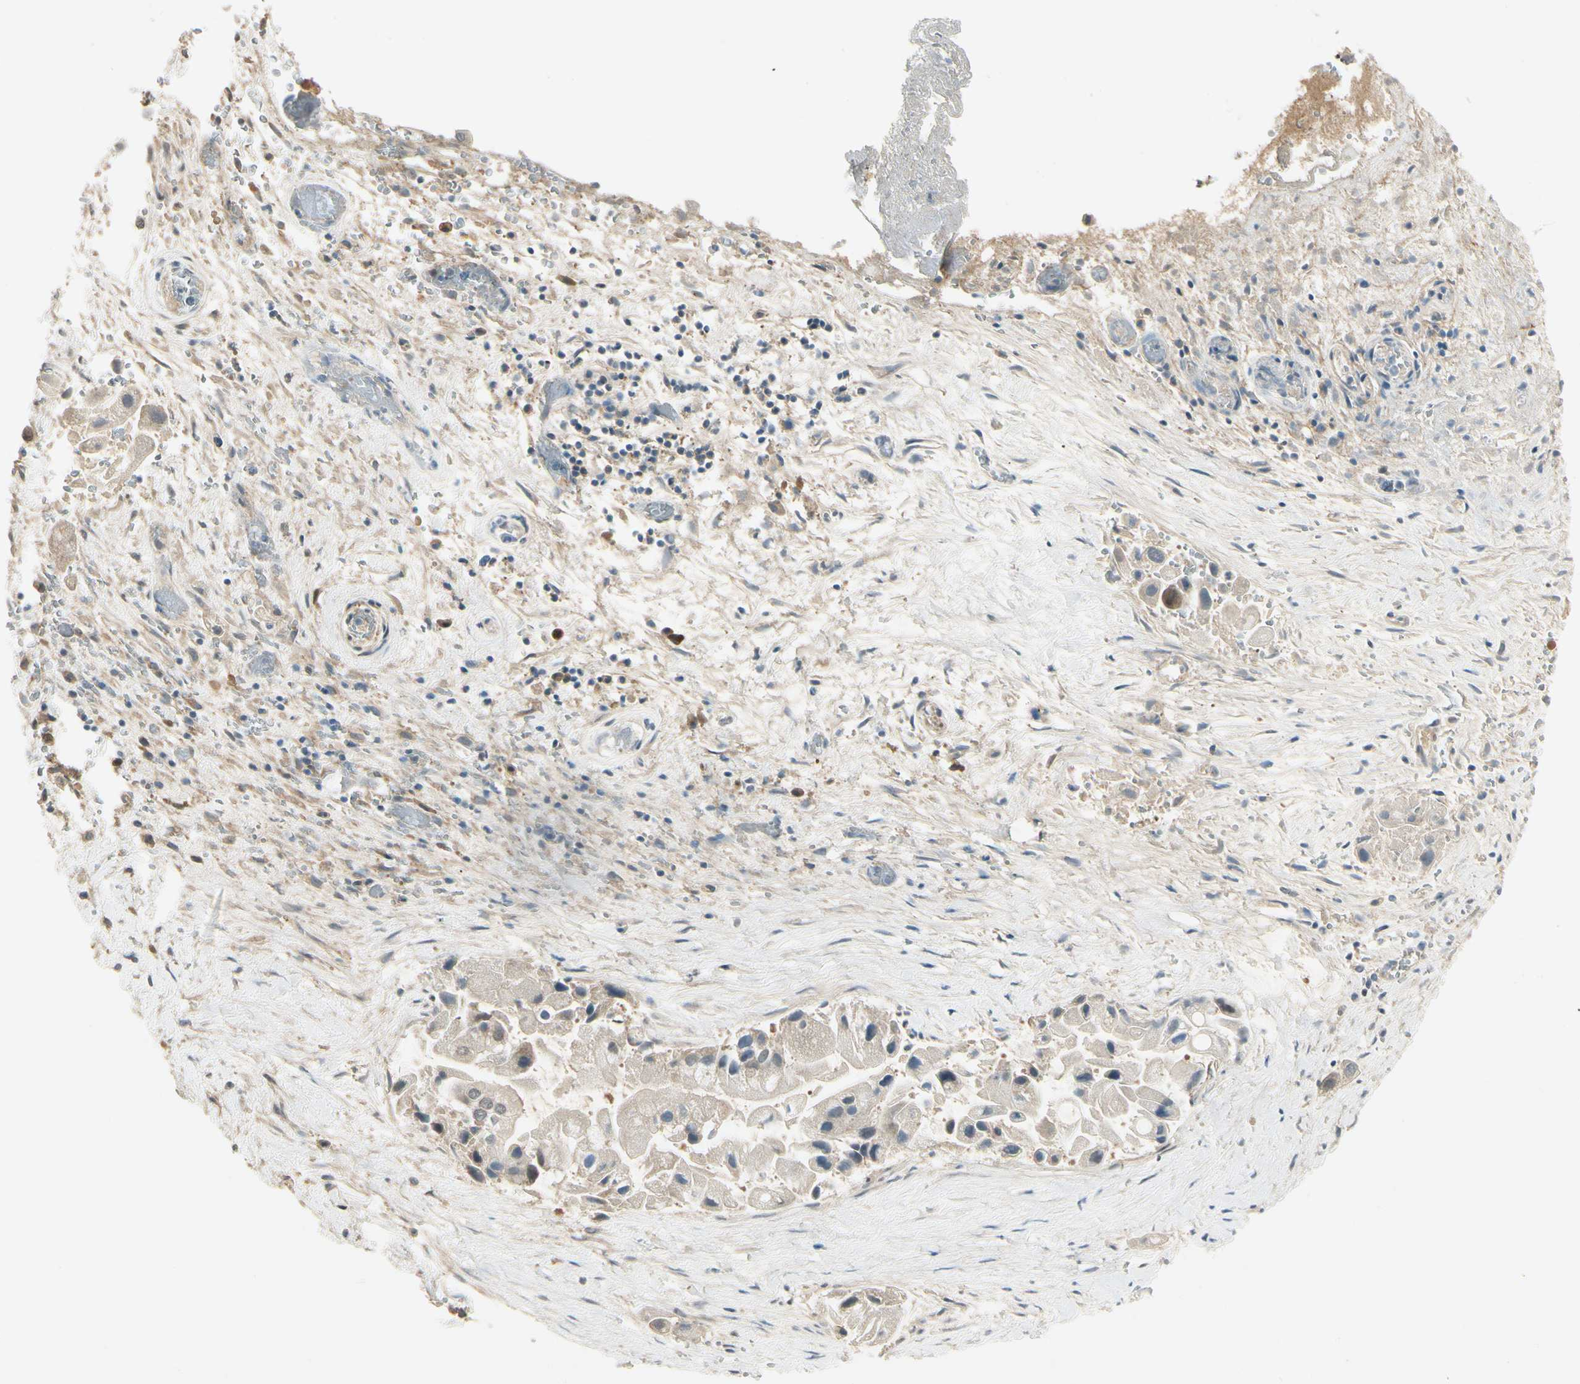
{"staining": {"intensity": "negative", "quantity": "none", "location": "none"}, "tissue": "liver cancer", "cell_type": "Tumor cells", "image_type": "cancer", "snomed": [{"axis": "morphology", "description": "Normal tissue, NOS"}, {"axis": "morphology", "description": "Cholangiocarcinoma"}, {"axis": "topography", "description": "Liver"}, {"axis": "topography", "description": "Peripheral nerve tissue"}], "caption": "Histopathology image shows no significant protein positivity in tumor cells of liver cancer (cholangiocarcinoma). (Brightfield microscopy of DAB IHC at high magnification).", "gene": "EPHB3", "patient": {"sex": "male", "age": 50}}